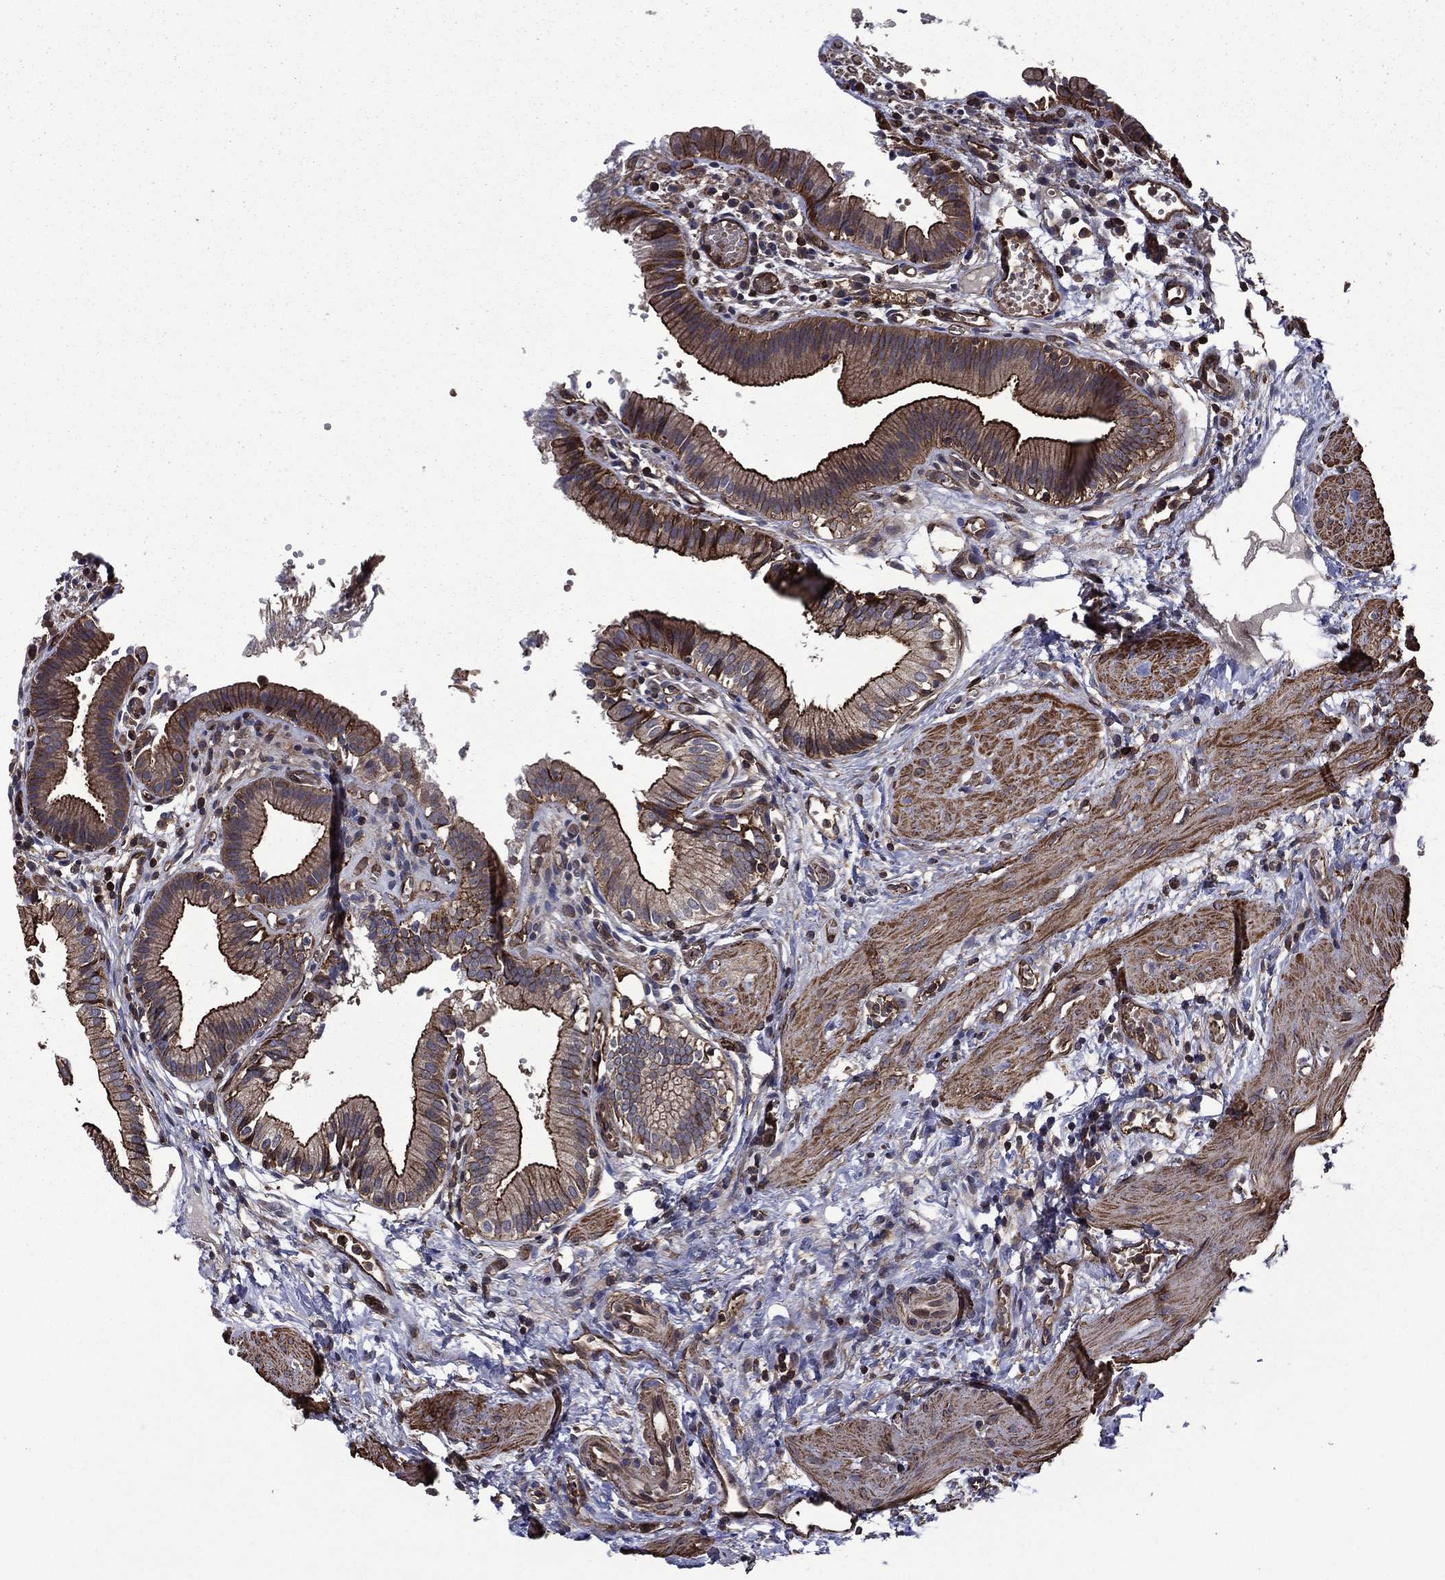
{"staining": {"intensity": "strong", "quantity": ">75%", "location": "cytoplasmic/membranous"}, "tissue": "gallbladder", "cell_type": "Glandular cells", "image_type": "normal", "snomed": [{"axis": "morphology", "description": "Normal tissue, NOS"}, {"axis": "topography", "description": "Gallbladder"}], "caption": "A high amount of strong cytoplasmic/membranous staining is appreciated in approximately >75% of glandular cells in normal gallbladder.", "gene": "PLPP3", "patient": {"sex": "female", "age": 24}}